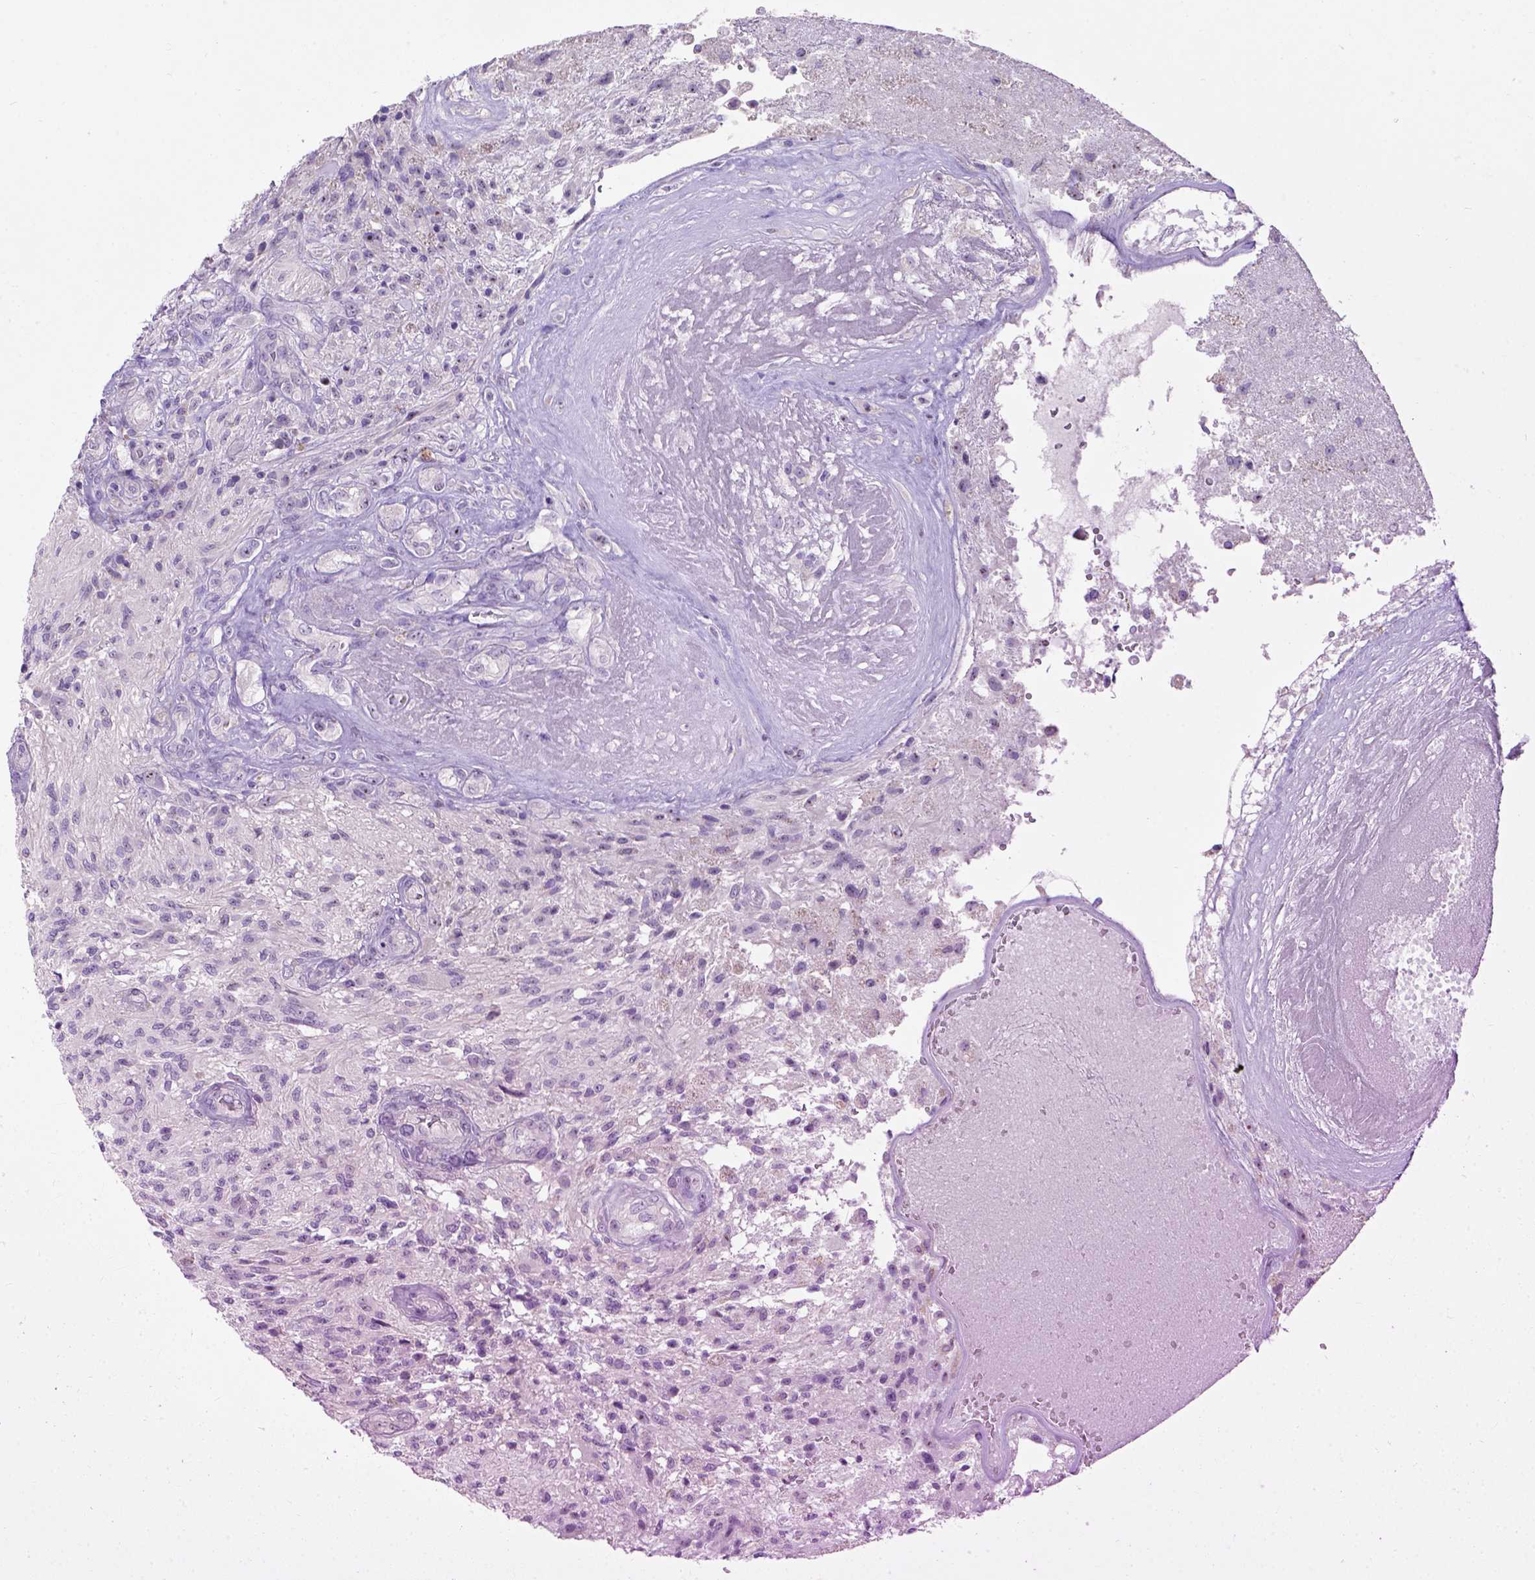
{"staining": {"intensity": "negative", "quantity": "none", "location": "none"}, "tissue": "glioma", "cell_type": "Tumor cells", "image_type": "cancer", "snomed": [{"axis": "morphology", "description": "Glioma, malignant, High grade"}, {"axis": "topography", "description": "Brain"}], "caption": "High magnification brightfield microscopy of malignant glioma (high-grade) stained with DAB (brown) and counterstained with hematoxylin (blue): tumor cells show no significant staining.", "gene": "UTP4", "patient": {"sex": "male", "age": 56}}